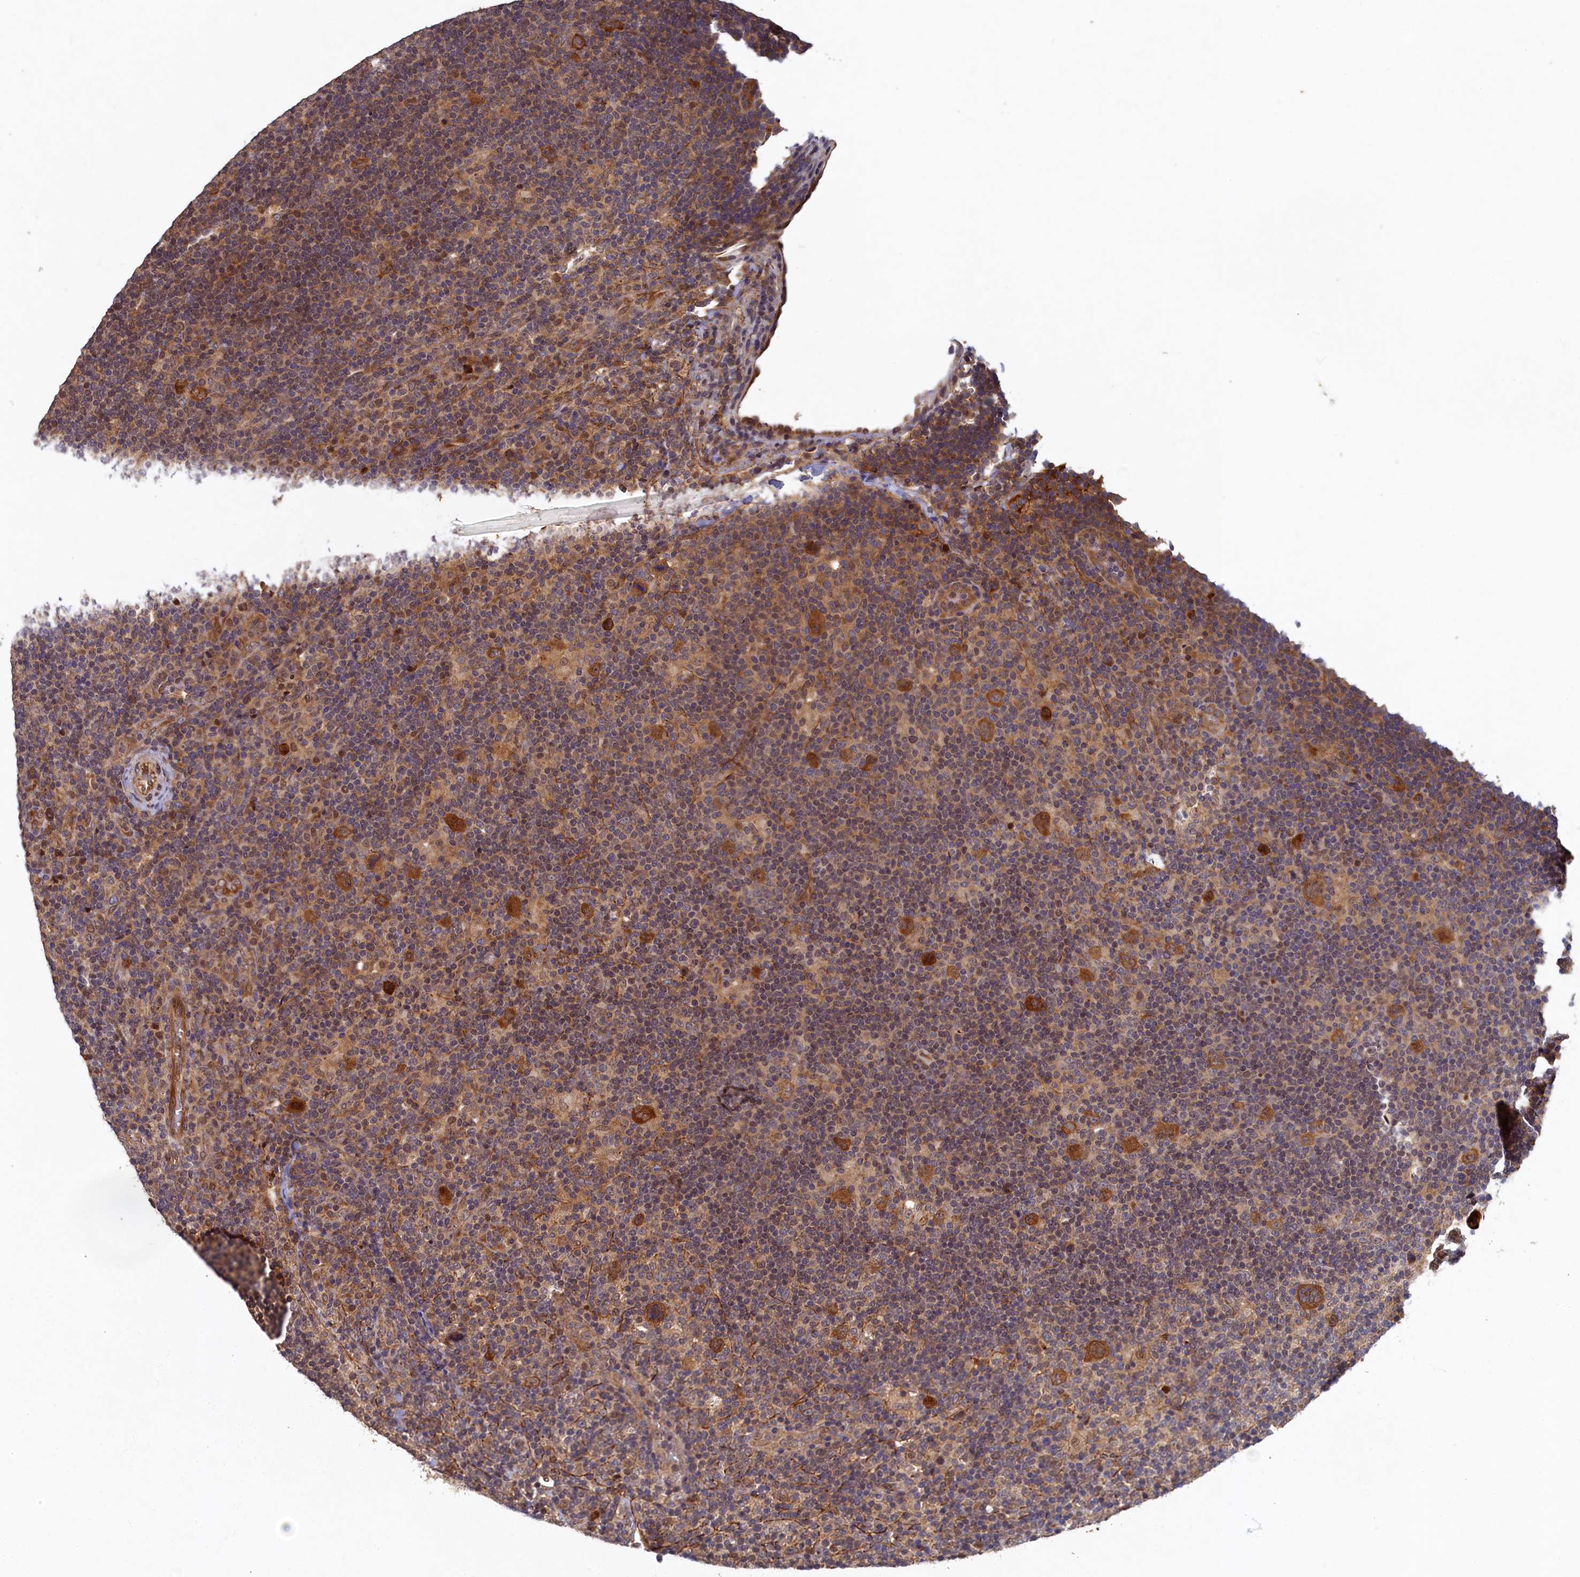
{"staining": {"intensity": "moderate", "quantity": ">75%", "location": "cytoplasmic/membranous,nuclear"}, "tissue": "lymphoma", "cell_type": "Tumor cells", "image_type": "cancer", "snomed": [{"axis": "morphology", "description": "Hodgkin's disease, NOS"}, {"axis": "topography", "description": "Lymph node"}], "caption": "IHC of Hodgkin's disease shows medium levels of moderate cytoplasmic/membranous and nuclear expression in about >75% of tumor cells.", "gene": "LCMT2", "patient": {"sex": "female", "age": 57}}